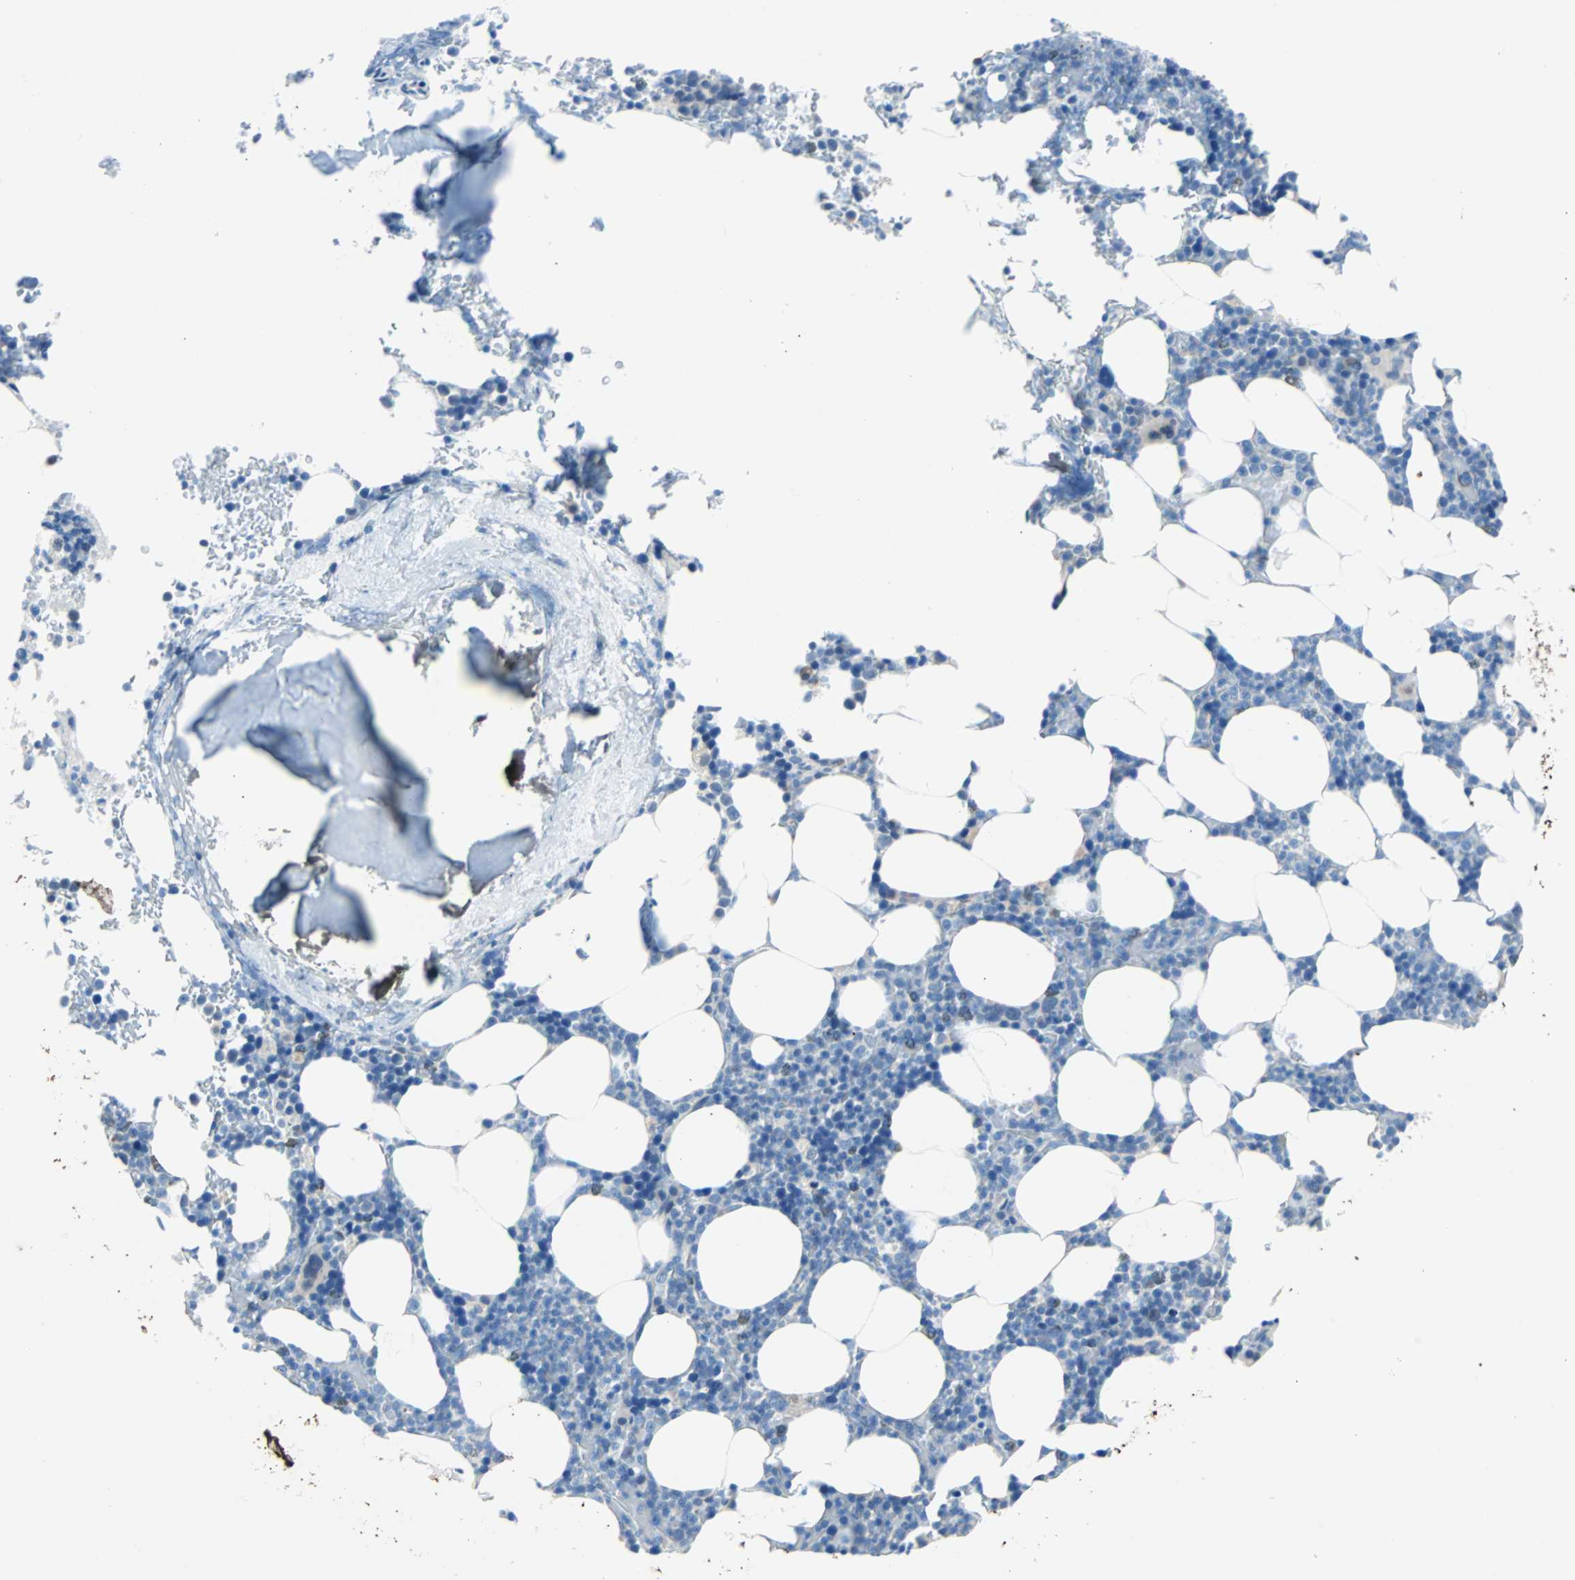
{"staining": {"intensity": "negative", "quantity": "none", "location": "none"}, "tissue": "bone marrow", "cell_type": "Hematopoietic cells", "image_type": "normal", "snomed": [{"axis": "morphology", "description": "Normal tissue, NOS"}, {"axis": "topography", "description": "Bone marrow"}], "caption": "This is an IHC micrograph of normal bone marrow. There is no expression in hematopoietic cells.", "gene": "KRT7", "patient": {"sex": "female", "age": 73}}